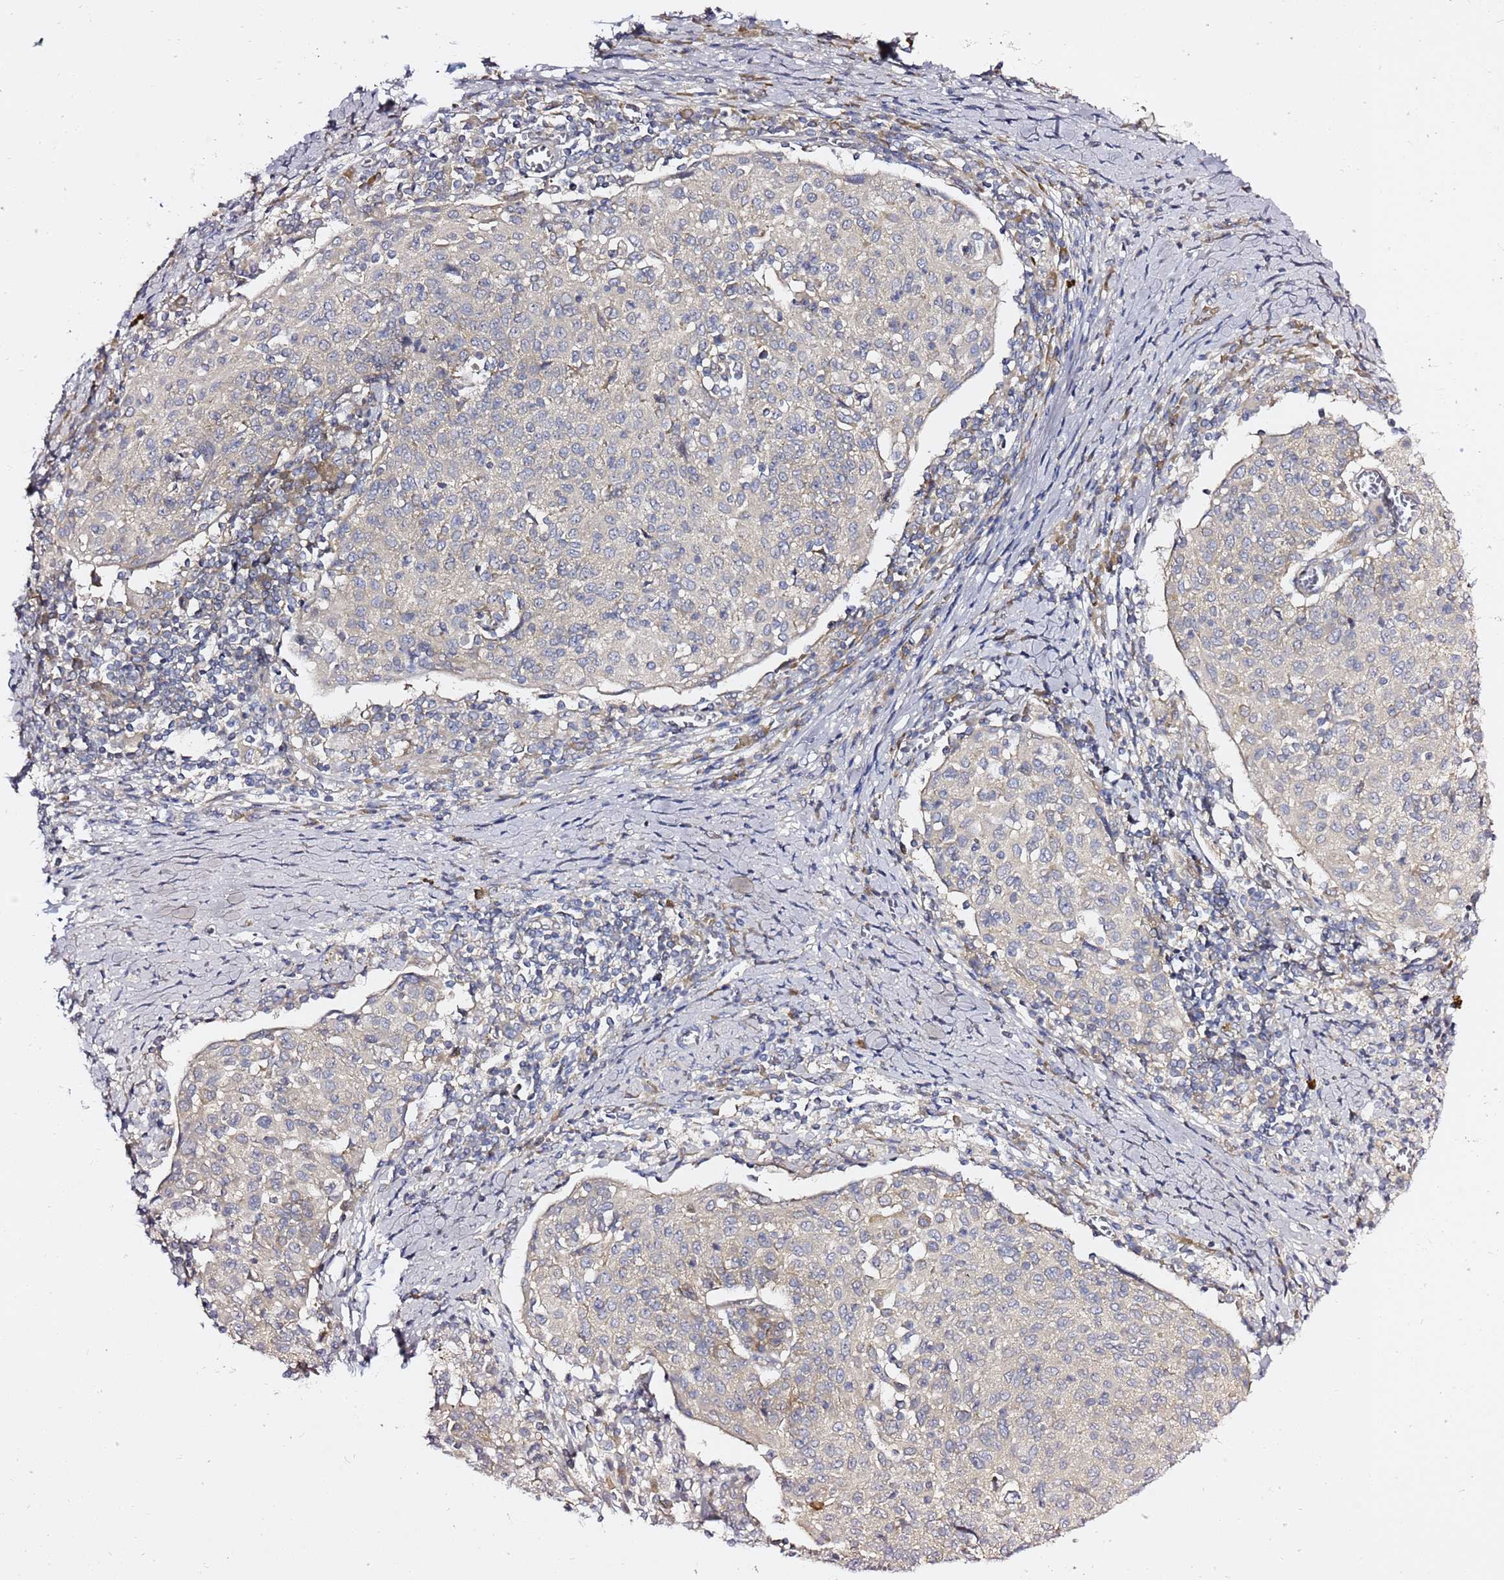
{"staining": {"intensity": "negative", "quantity": "none", "location": "none"}, "tissue": "cervical cancer", "cell_type": "Tumor cells", "image_type": "cancer", "snomed": [{"axis": "morphology", "description": "Squamous cell carcinoma, NOS"}, {"axis": "topography", "description": "Cervix"}], "caption": "Tumor cells are negative for brown protein staining in squamous cell carcinoma (cervical).", "gene": "MON1B", "patient": {"sex": "female", "age": 52}}